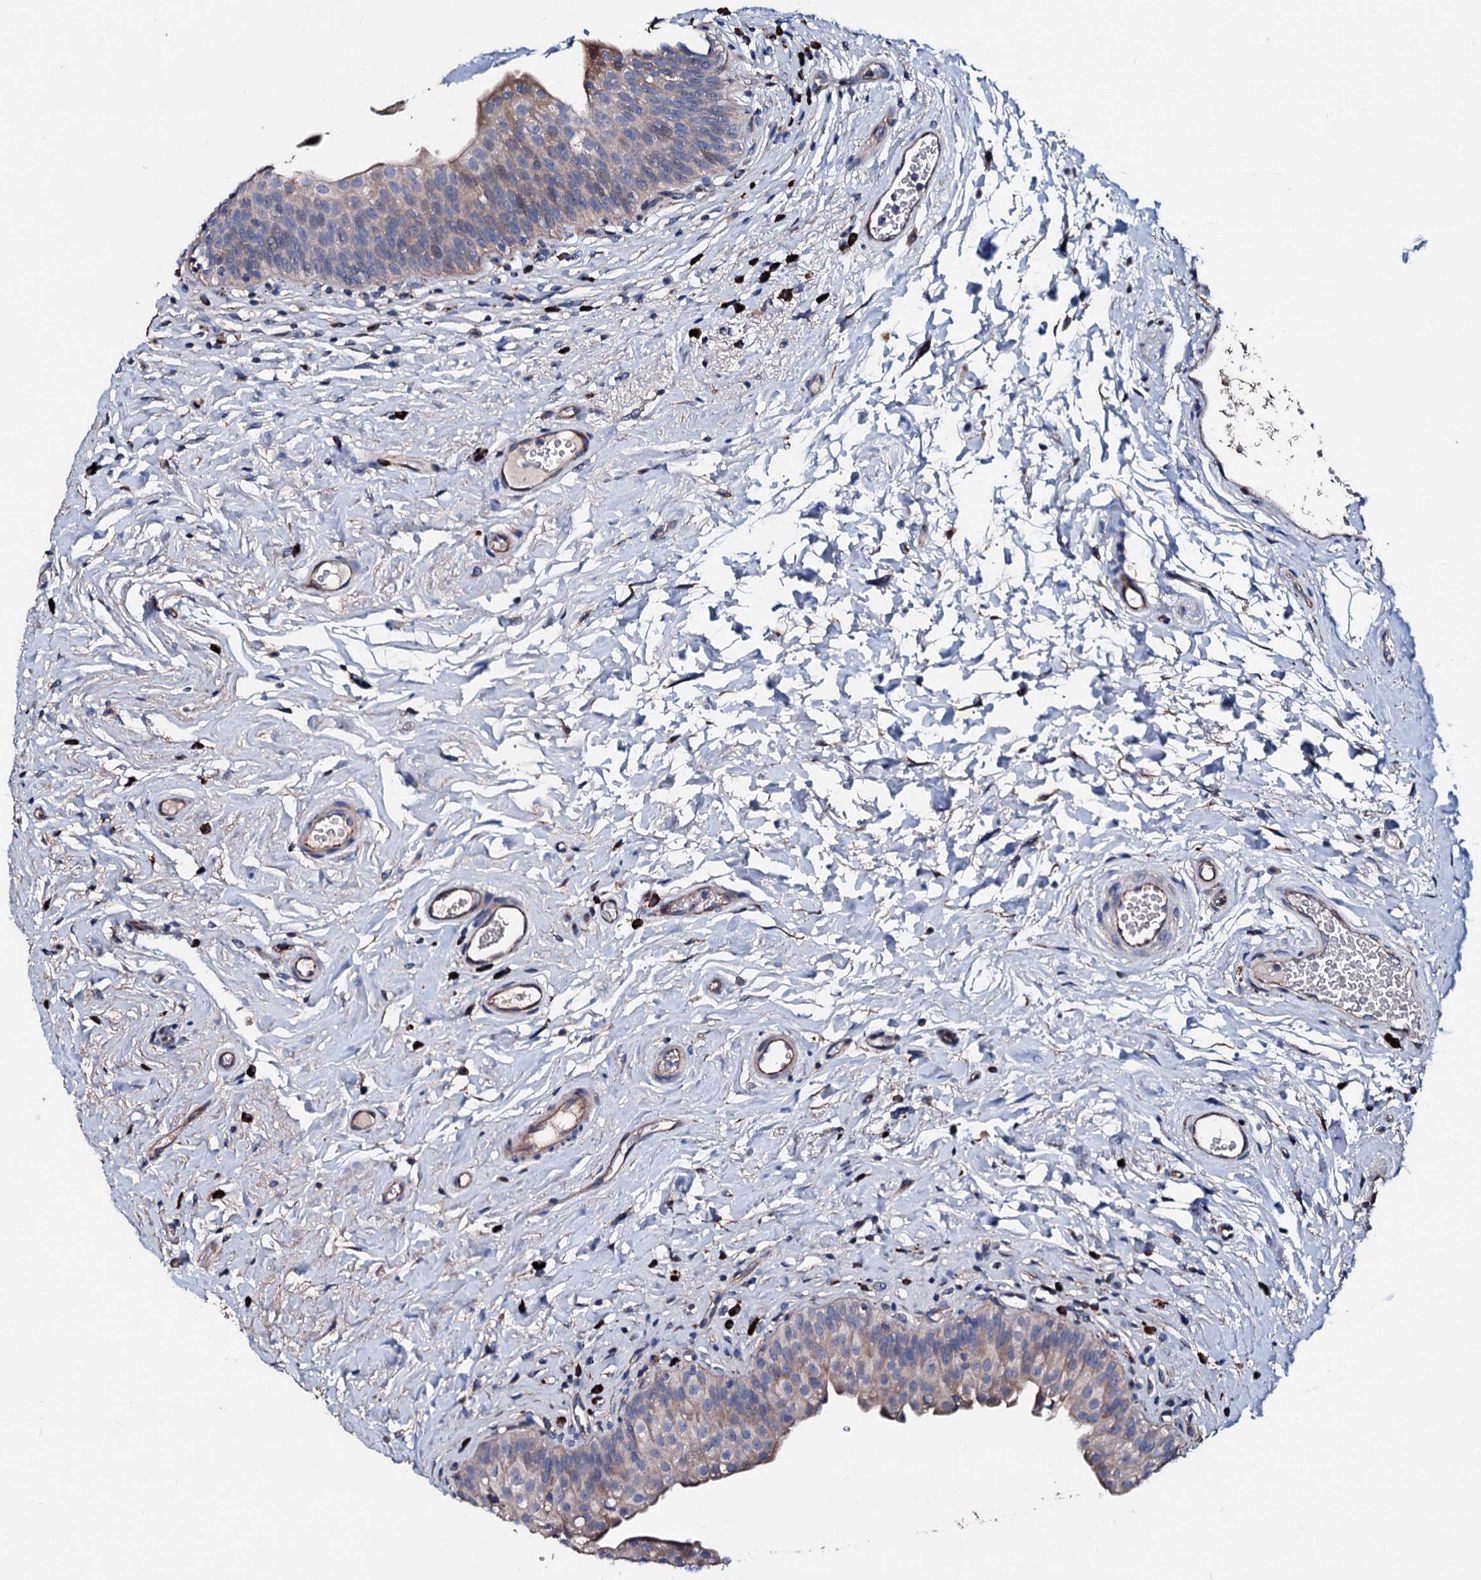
{"staining": {"intensity": "weak", "quantity": "<25%", "location": "cytoplasmic/membranous"}, "tissue": "urinary bladder", "cell_type": "Urothelial cells", "image_type": "normal", "snomed": [{"axis": "morphology", "description": "Normal tissue, NOS"}, {"axis": "topography", "description": "Urinary bladder"}], "caption": "A high-resolution micrograph shows IHC staining of benign urinary bladder, which displays no significant positivity in urothelial cells. (Stains: DAB immunohistochemistry (IHC) with hematoxylin counter stain, Microscopy: brightfield microscopy at high magnification).", "gene": "AKAP11", "patient": {"sex": "male", "age": 83}}